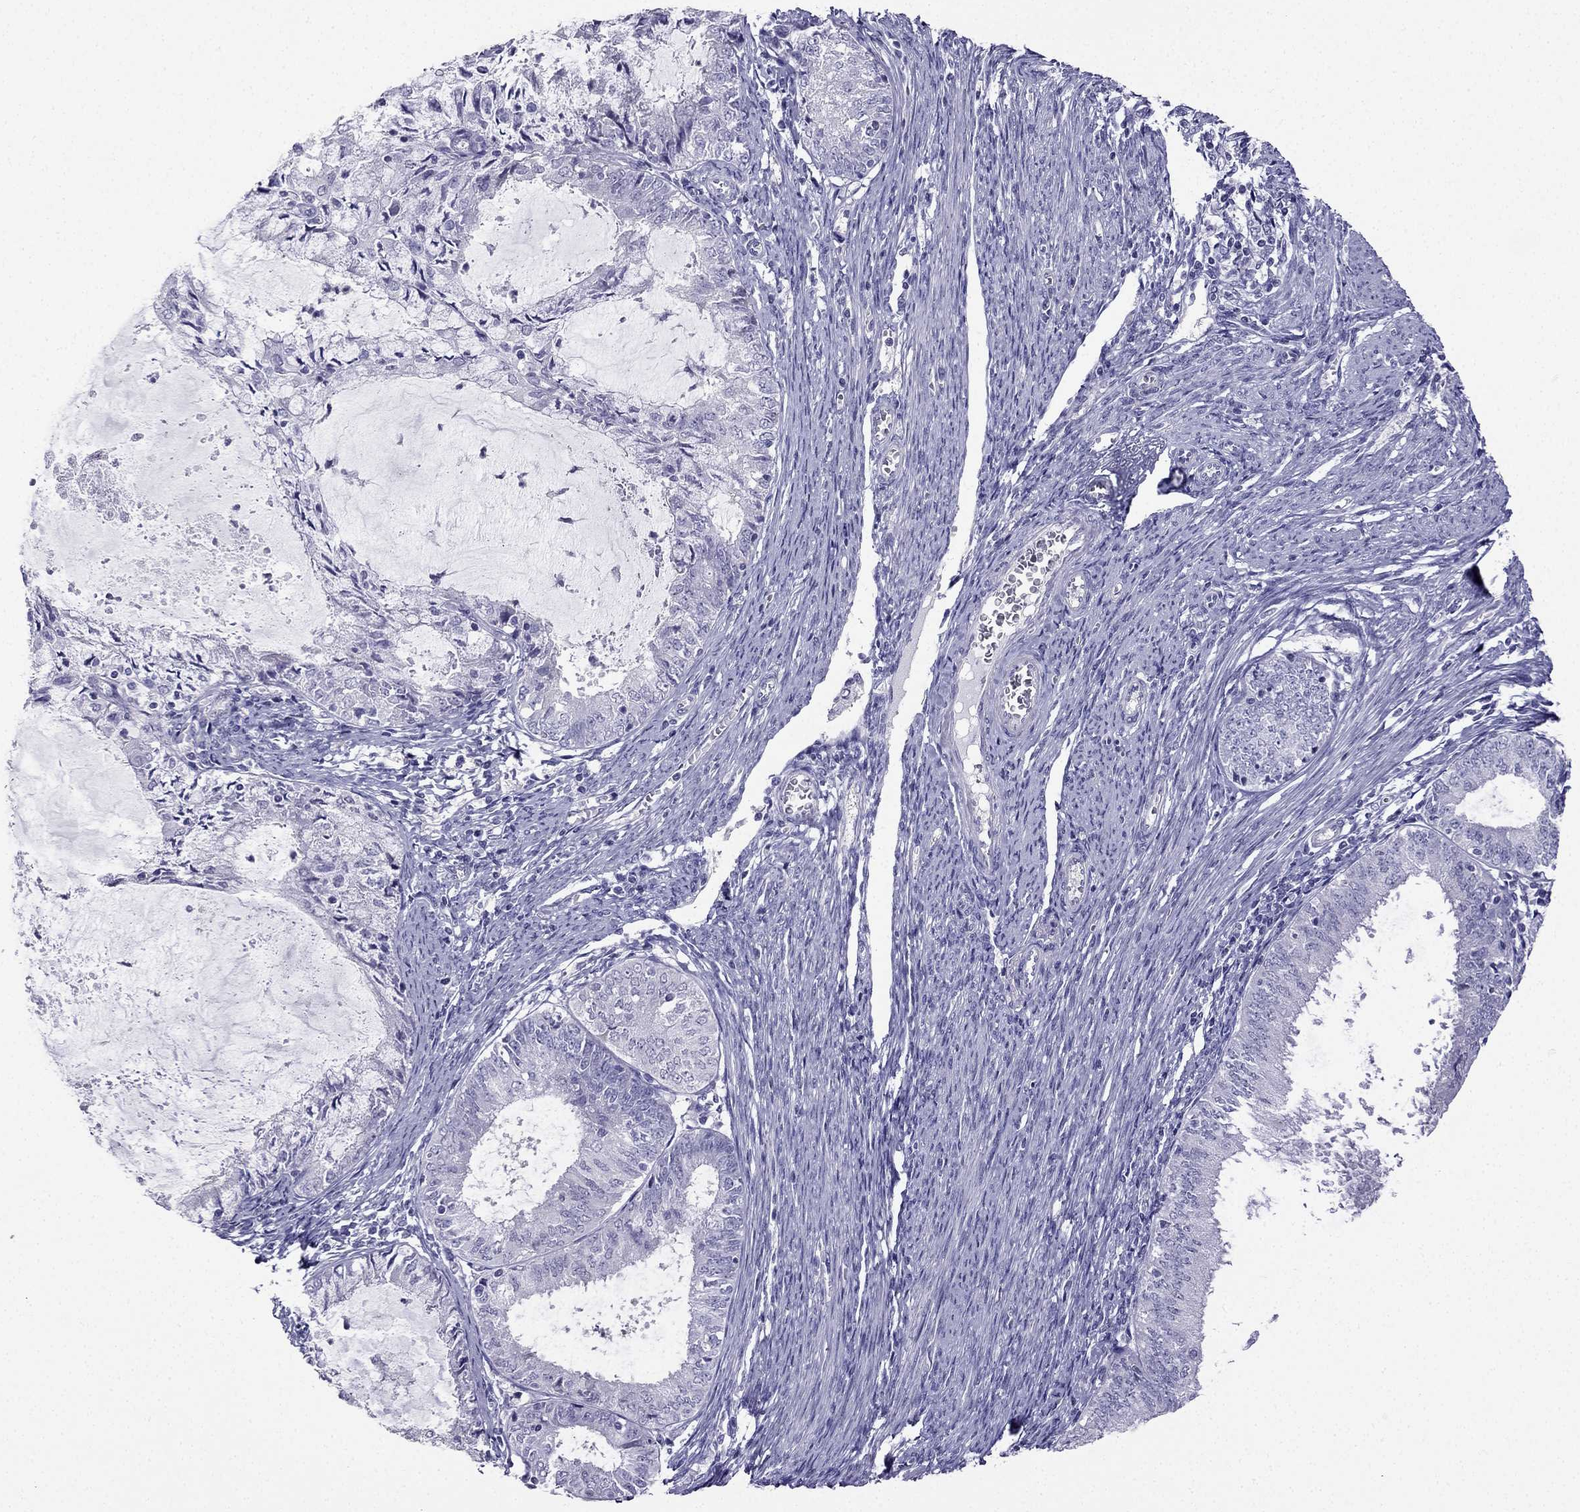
{"staining": {"intensity": "negative", "quantity": "none", "location": "none"}, "tissue": "endometrial cancer", "cell_type": "Tumor cells", "image_type": "cancer", "snomed": [{"axis": "morphology", "description": "Adenocarcinoma, NOS"}, {"axis": "topography", "description": "Endometrium"}], "caption": "A high-resolution micrograph shows immunohistochemistry (IHC) staining of endometrial adenocarcinoma, which reveals no significant staining in tumor cells.", "gene": "KCNJ10", "patient": {"sex": "female", "age": 57}}